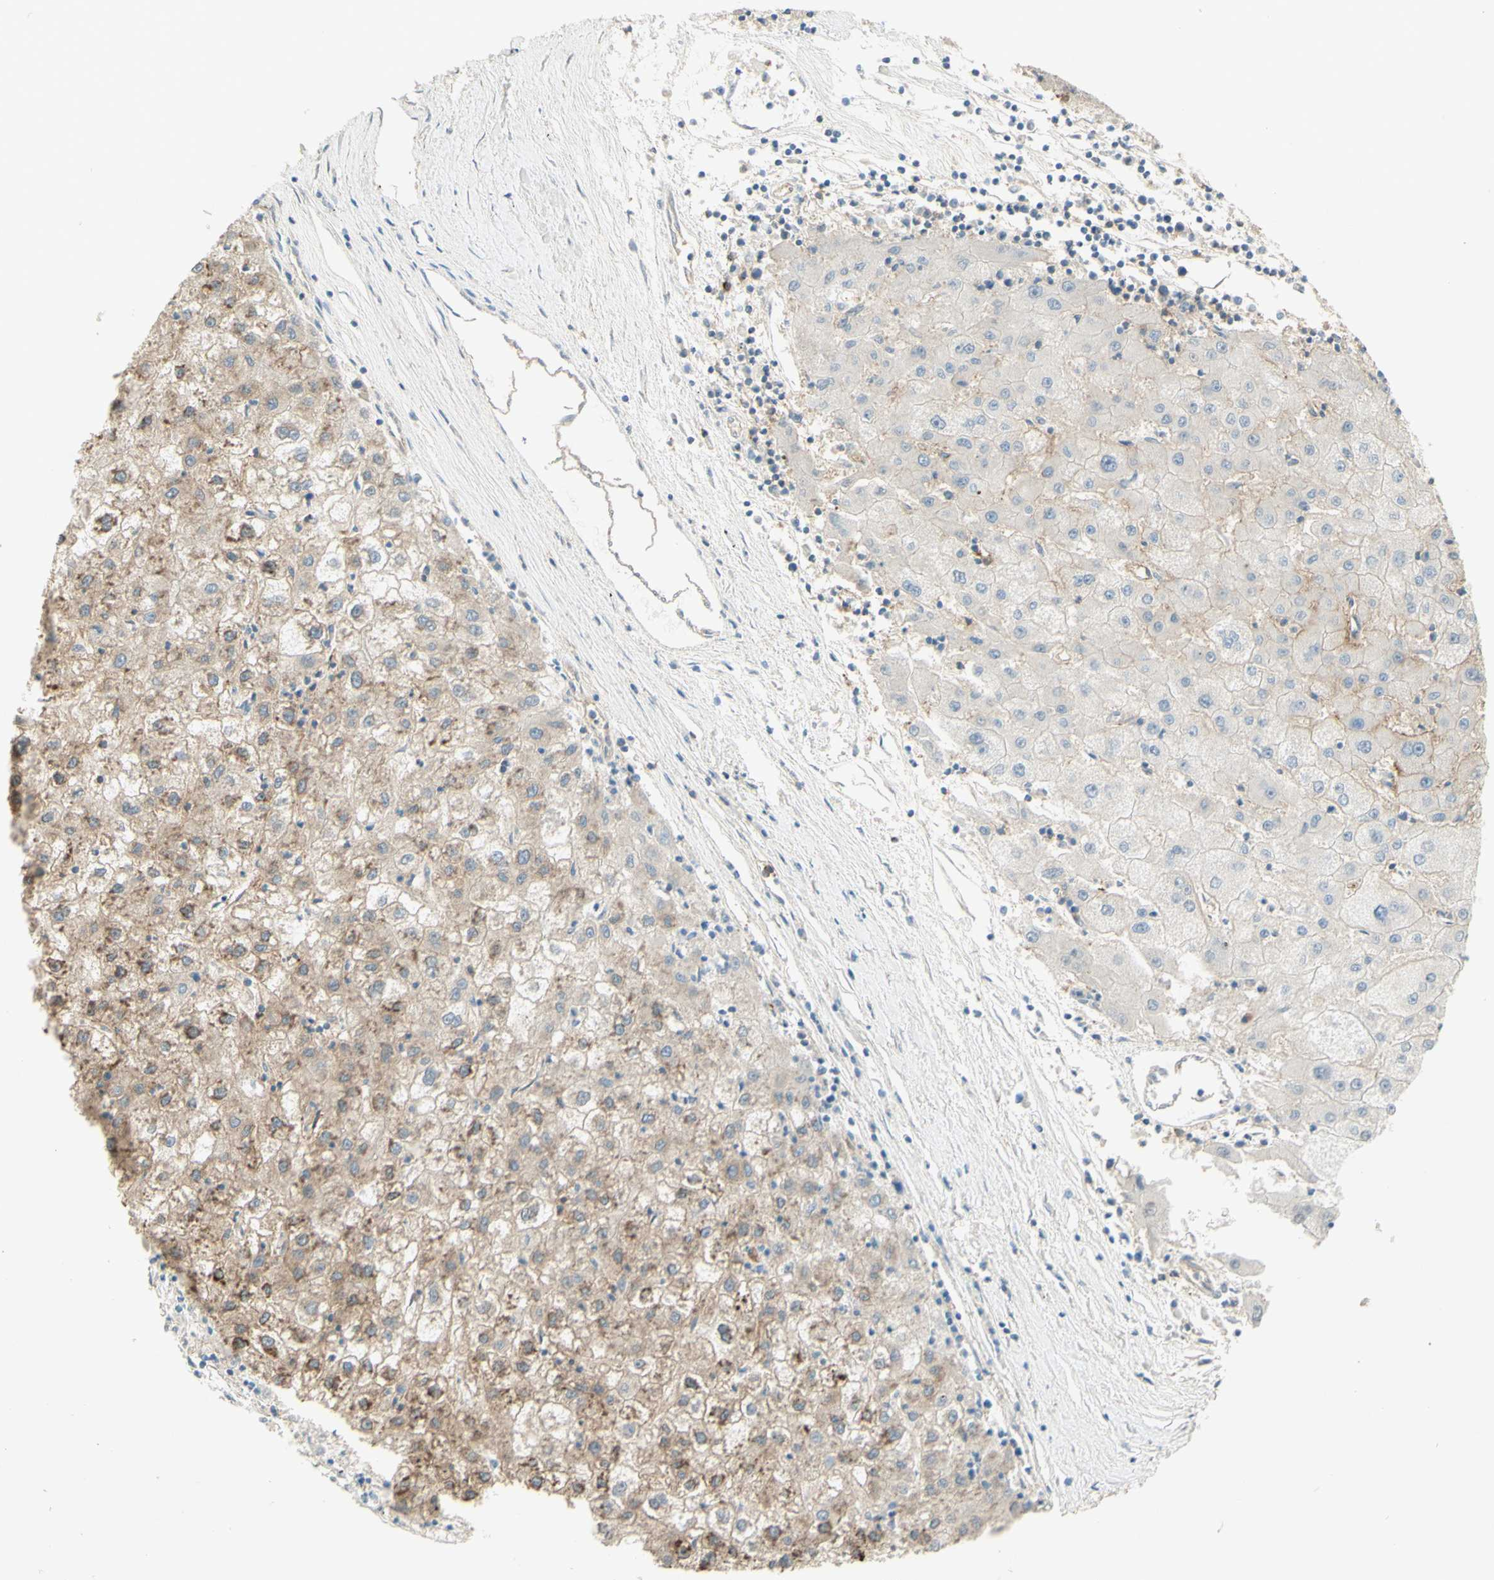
{"staining": {"intensity": "weak", "quantity": "25%-75%", "location": "cytoplasmic/membranous"}, "tissue": "liver cancer", "cell_type": "Tumor cells", "image_type": "cancer", "snomed": [{"axis": "morphology", "description": "Carcinoma, Hepatocellular, NOS"}, {"axis": "topography", "description": "Liver"}], "caption": "A brown stain highlights weak cytoplasmic/membranous expression of a protein in human liver cancer (hepatocellular carcinoma) tumor cells.", "gene": "RNF149", "patient": {"sex": "male", "age": 72}}